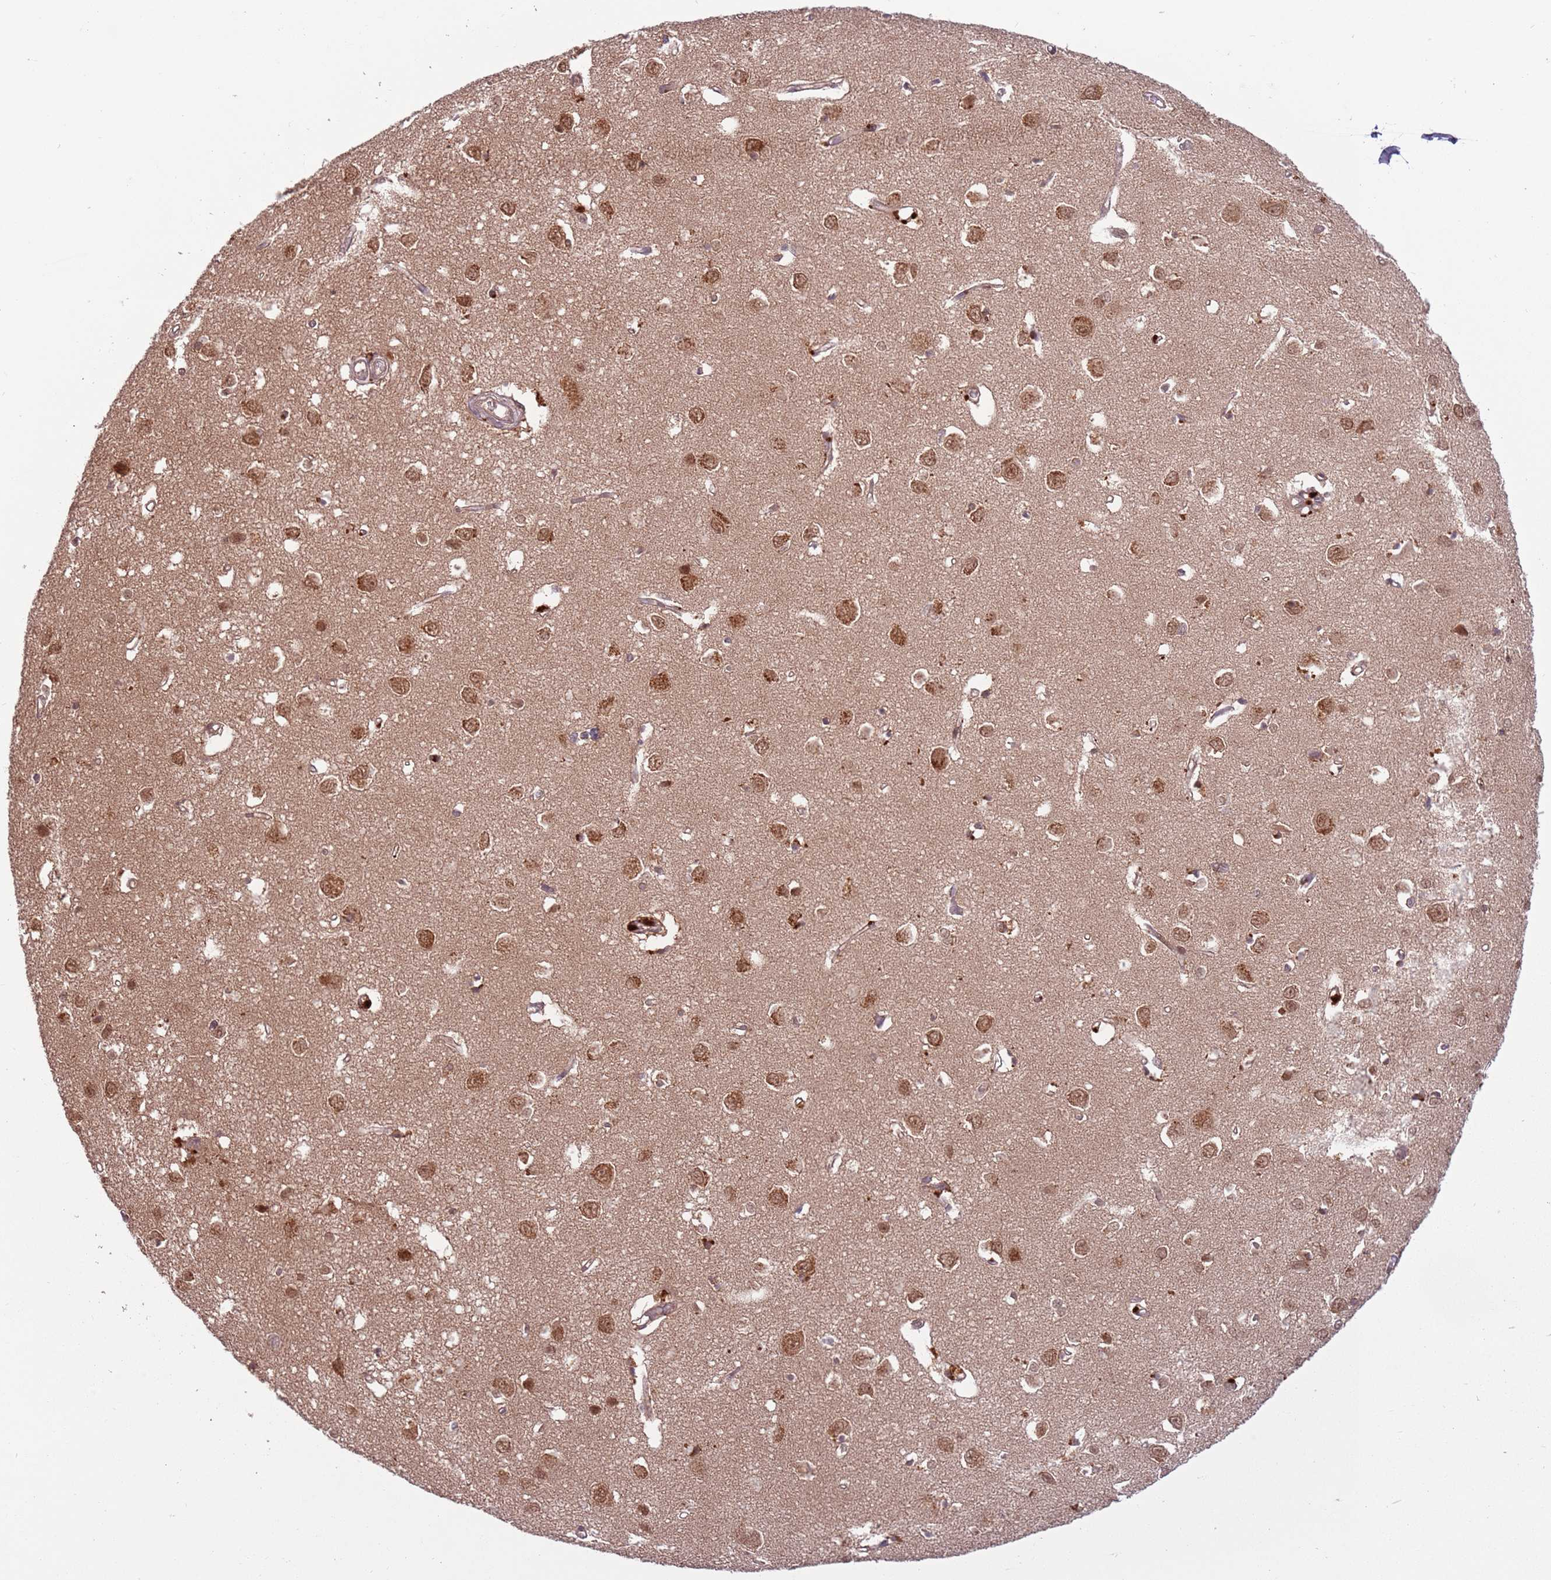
{"staining": {"intensity": "moderate", "quantity": "25%-75%", "location": "cytoplasmic/membranous"}, "tissue": "cerebral cortex", "cell_type": "Endothelial cells", "image_type": "normal", "snomed": [{"axis": "morphology", "description": "Normal tissue, NOS"}, {"axis": "topography", "description": "Cerebral cortex"}], "caption": "Immunohistochemistry (DAB) staining of unremarkable cerebral cortex reveals moderate cytoplasmic/membranous protein expression in approximately 25%-75% of endothelial cells.", "gene": "ADAMTS3", "patient": {"sex": "female", "age": 64}}